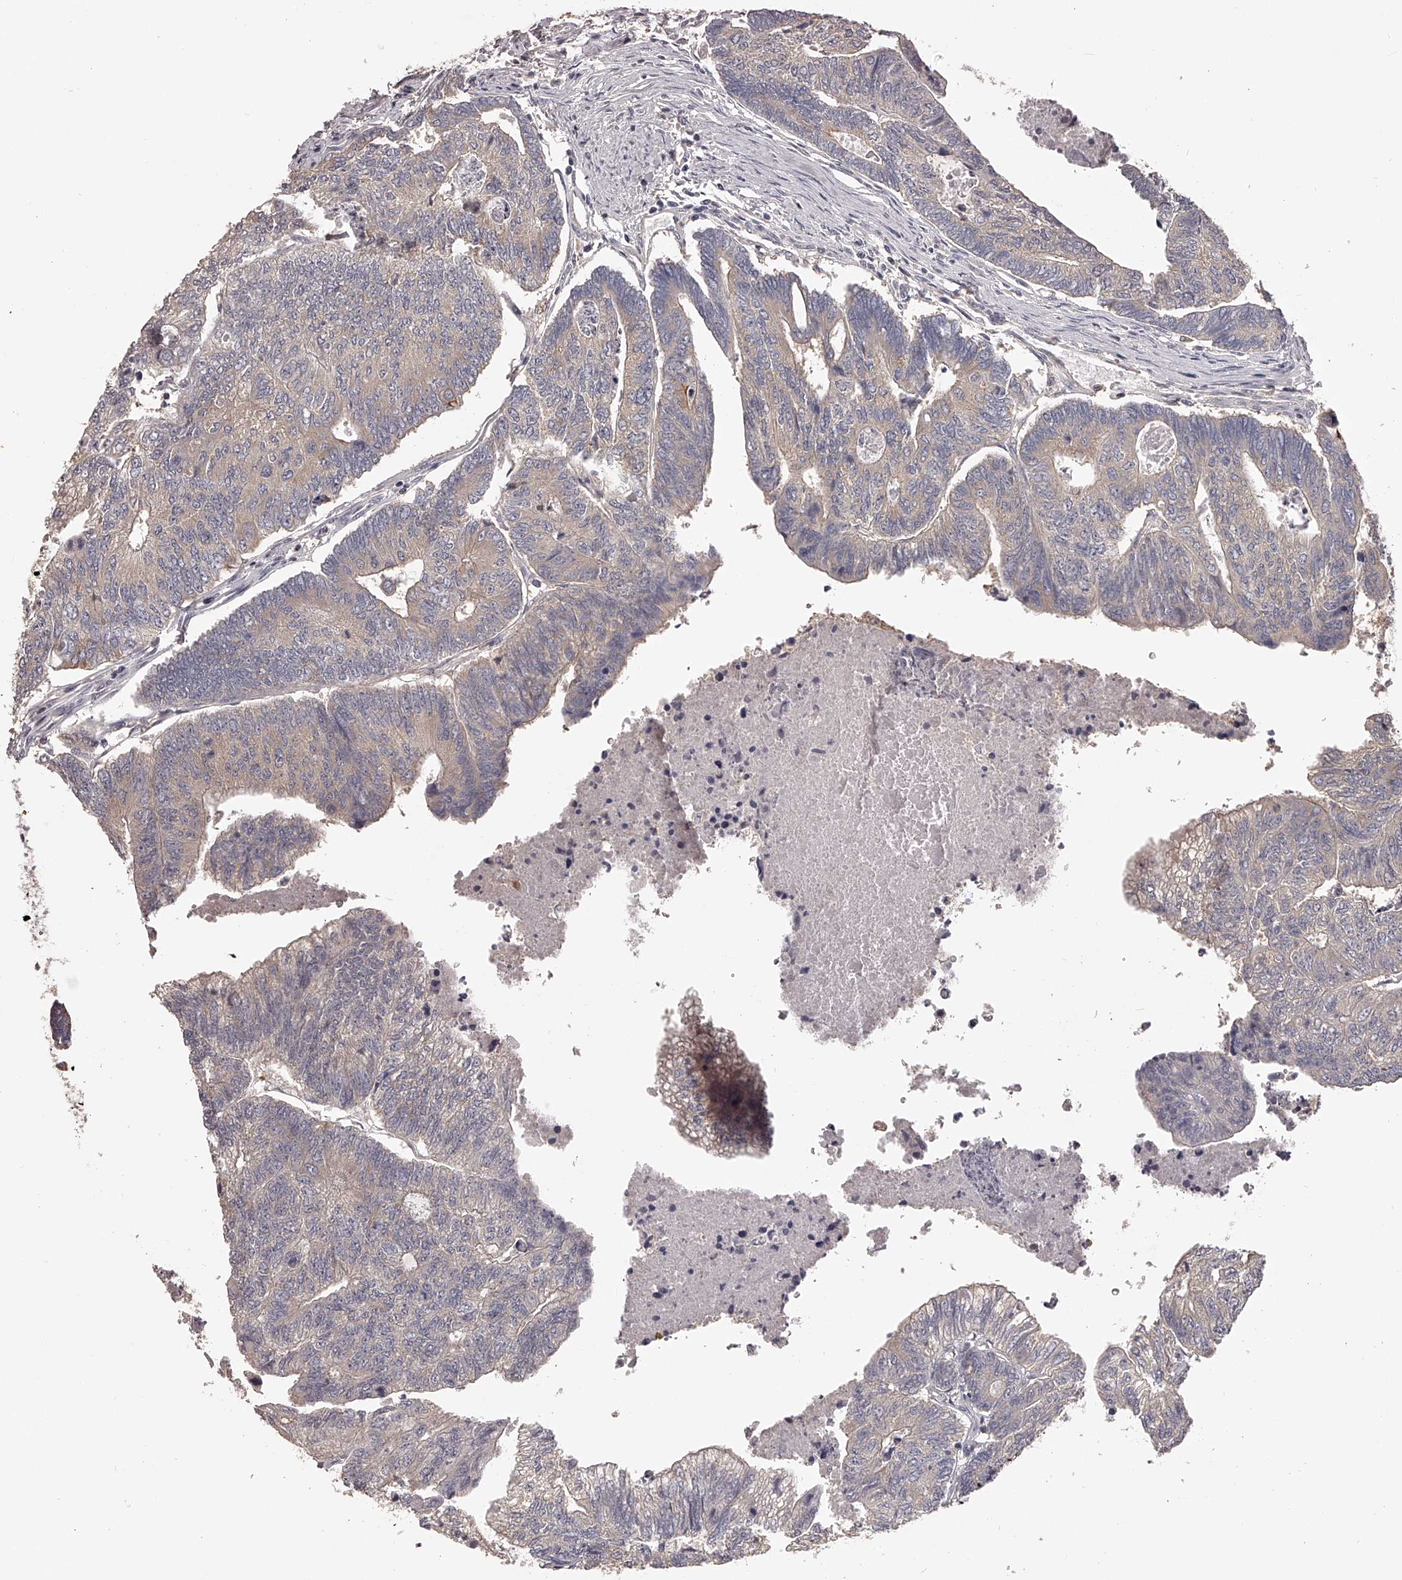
{"staining": {"intensity": "weak", "quantity": "<25%", "location": "cytoplasmic/membranous"}, "tissue": "colorectal cancer", "cell_type": "Tumor cells", "image_type": "cancer", "snomed": [{"axis": "morphology", "description": "Adenocarcinoma, NOS"}, {"axis": "topography", "description": "Colon"}], "caption": "This is a image of IHC staining of colorectal adenocarcinoma, which shows no positivity in tumor cells.", "gene": "TNN", "patient": {"sex": "female", "age": 67}}